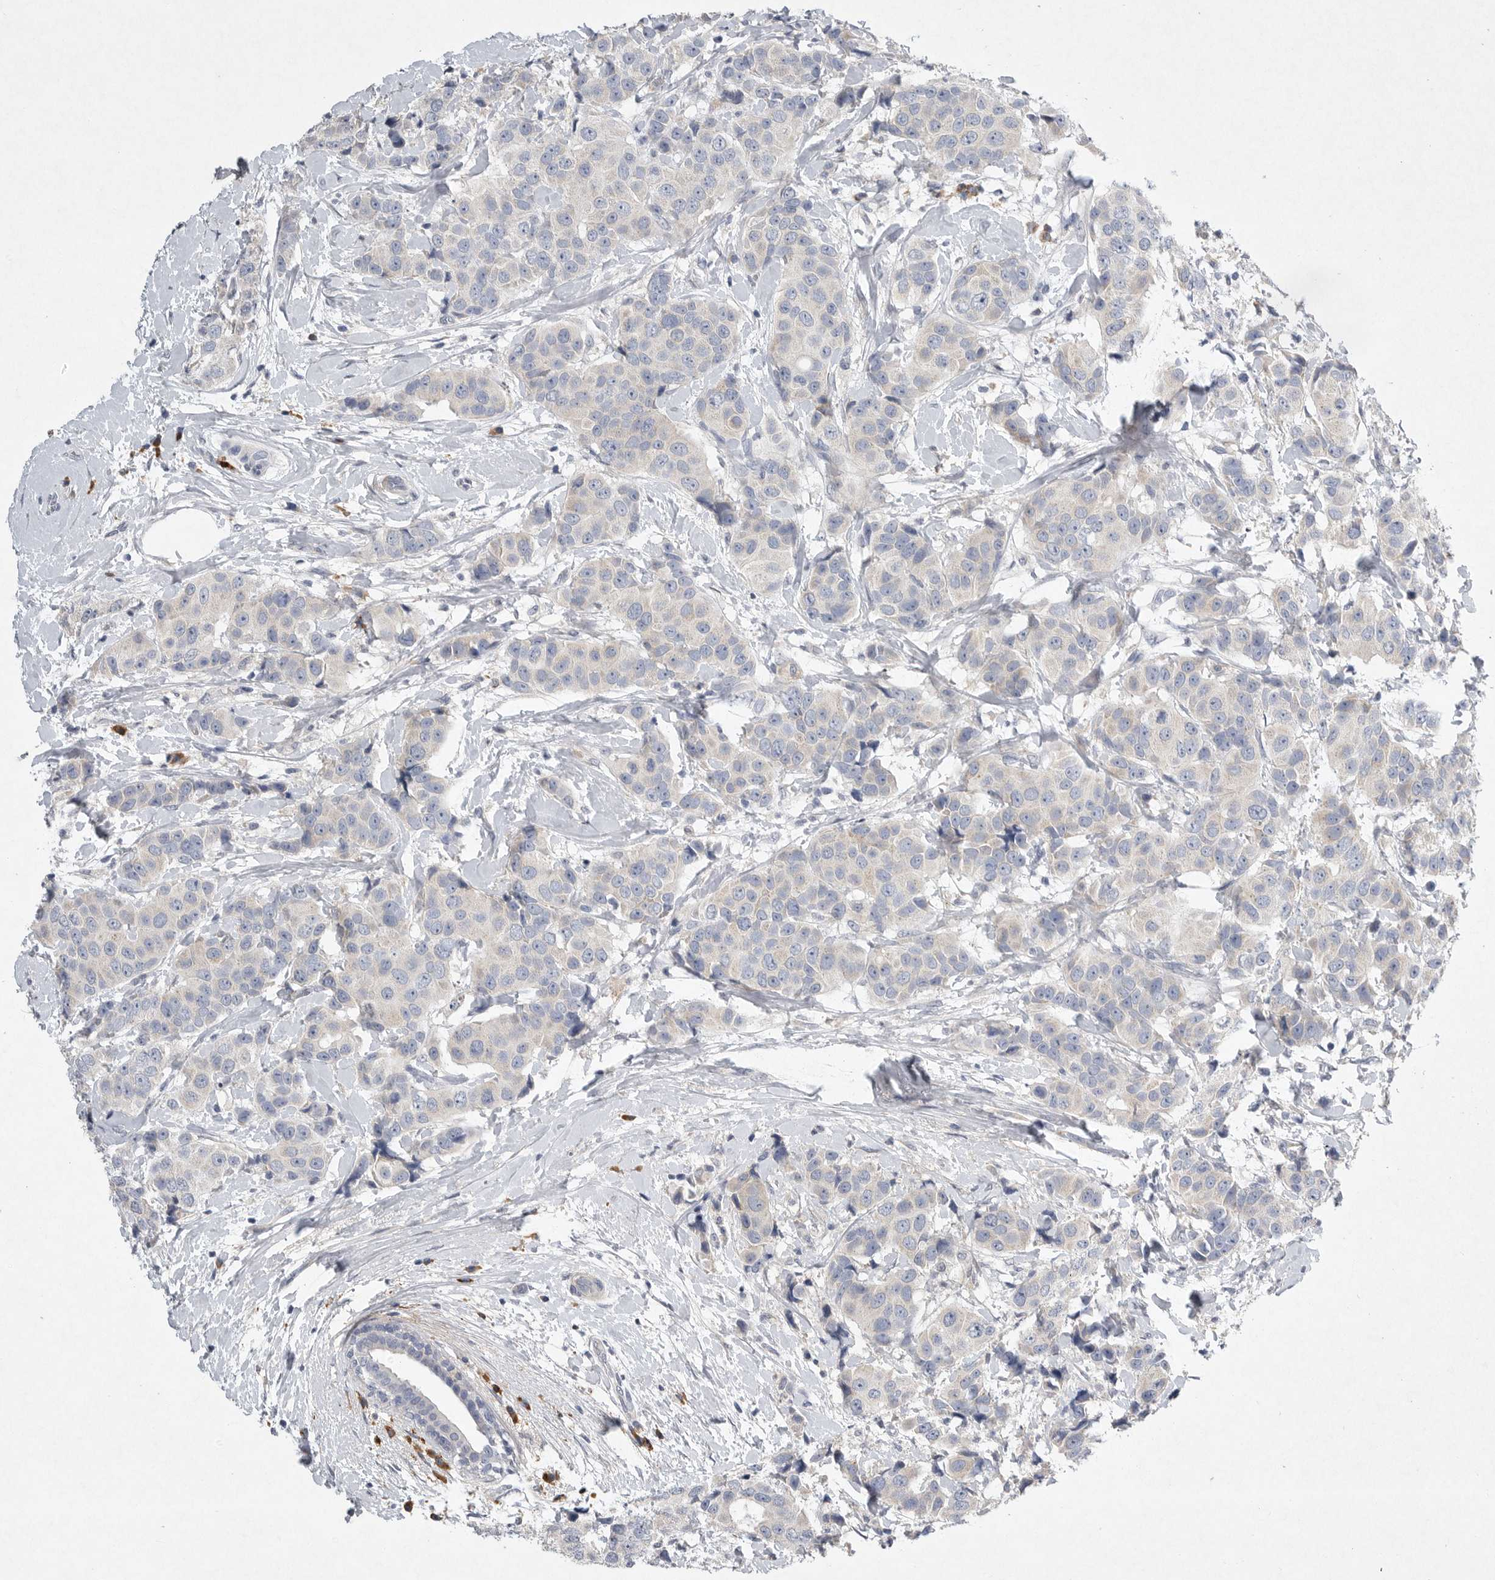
{"staining": {"intensity": "negative", "quantity": "none", "location": "none"}, "tissue": "breast cancer", "cell_type": "Tumor cells", "image_type": "cancer", "snomed": [{"axis": "morphology", "description": "Normal tissue, NOS"}, {"axis": "morphology", "description": "Duct carcinoma"}, {"axis": "topography", "description": "Breast"}], "caption": "Protein analysis of breast cancer shows no significant positivity in tumor cells.", "gene": "EDEM3", "patient": {"sex": "female", "age": 39}}